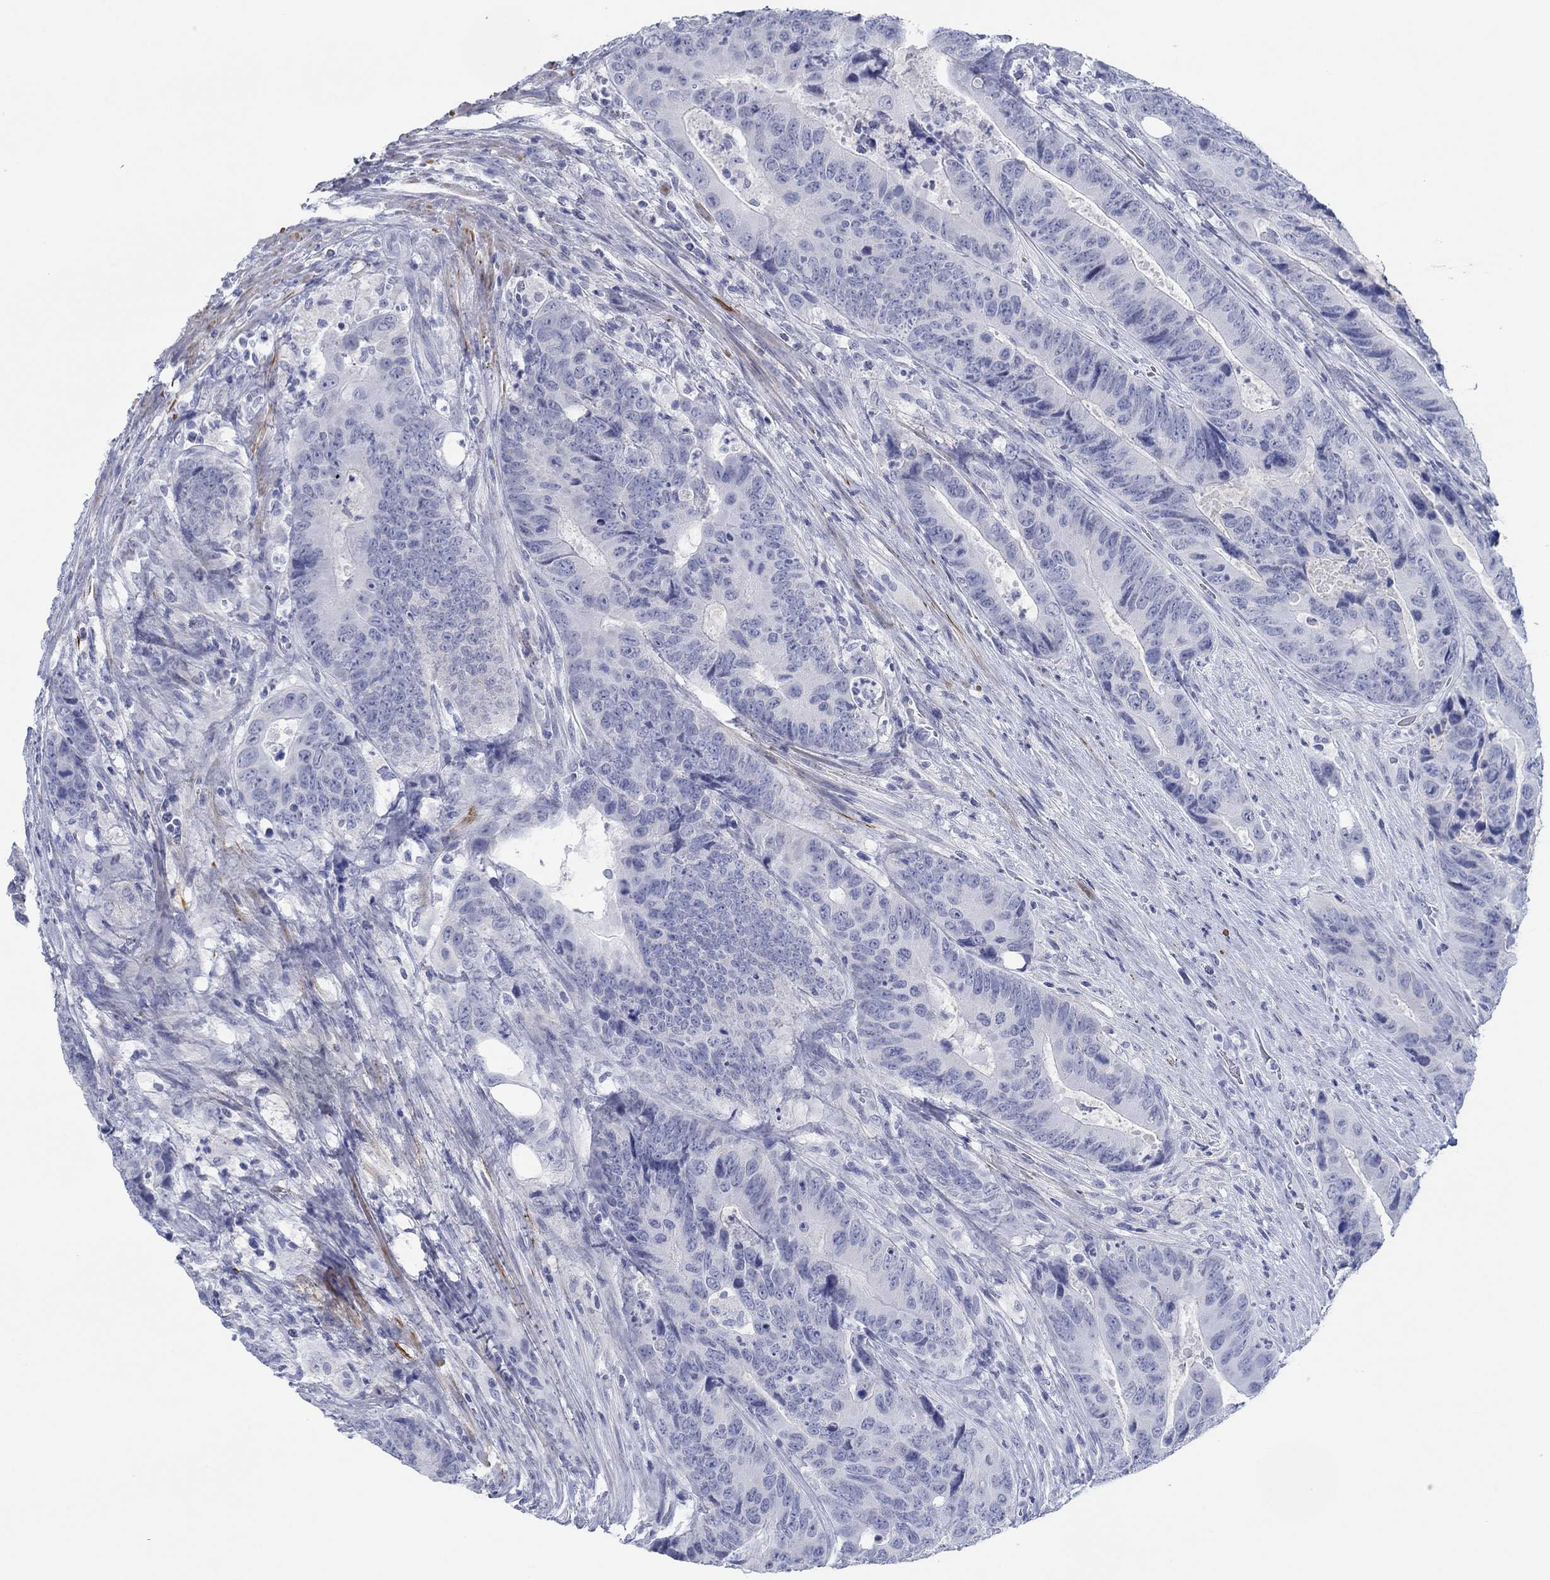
{"staining": {"intensity": "negative", "quantity": "none", "location": "none"}, "tissue": "colorectal cancer", "cell_type": "Tumor cells", "image_type": "cancer", "snomed": [{"axis": "morphology", "description": "Adenocarcinoma, NOS"}, {"axis": "topography", "description": "Colon"}], "caption": "DAB (3,3'-diaminobenzidine) immunohistochemical staining of colorectal cancer demonstrates no significant positivity in tumor cells.", "gene": "PDYN", "patient": {"sex": "female", "age": 56}}